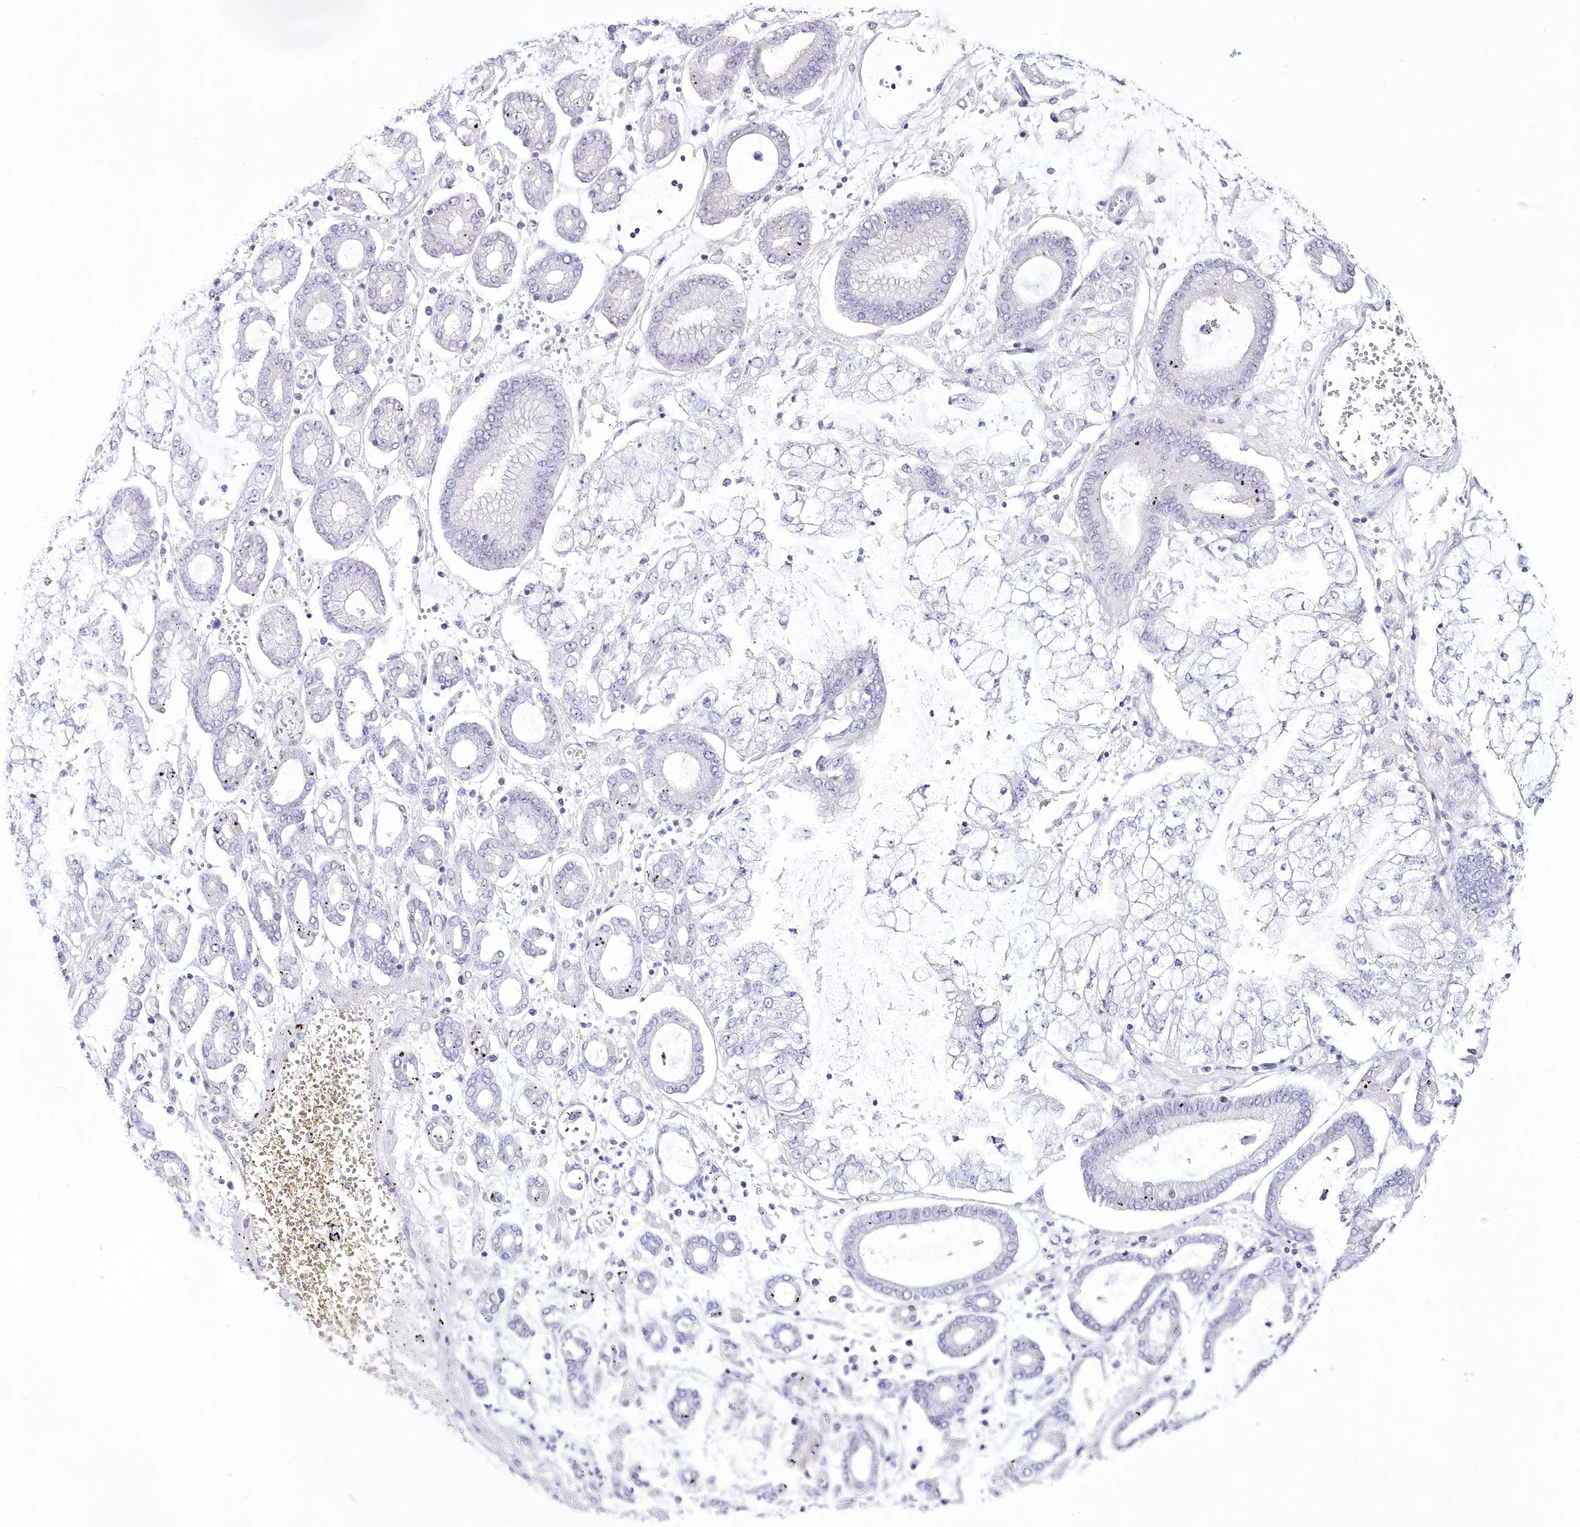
{"staining": {"intensity": "negative", "quantity": "none", "location": "none"}, "tissue": "stomach cancer", "cell_type": "Tumor cells", "image_type": "cancer", "snomed": [{"axis": "morphology", "description": "Adenocarcinoma, NOS"}, {"axis": "topography", "description": "Stomach"}], "caption": "DAB immunohistochemical staining of stomach cancer (adenocarcinoma) reveals no significant expression in tumor cells. (Brightfield microscopy of DAB (3,3'-diaminobenzidine) immunohistochemistry (IHC) at high magnification).", "gene": "UBA6", "patient": {"sex": "male", "age": 76}}